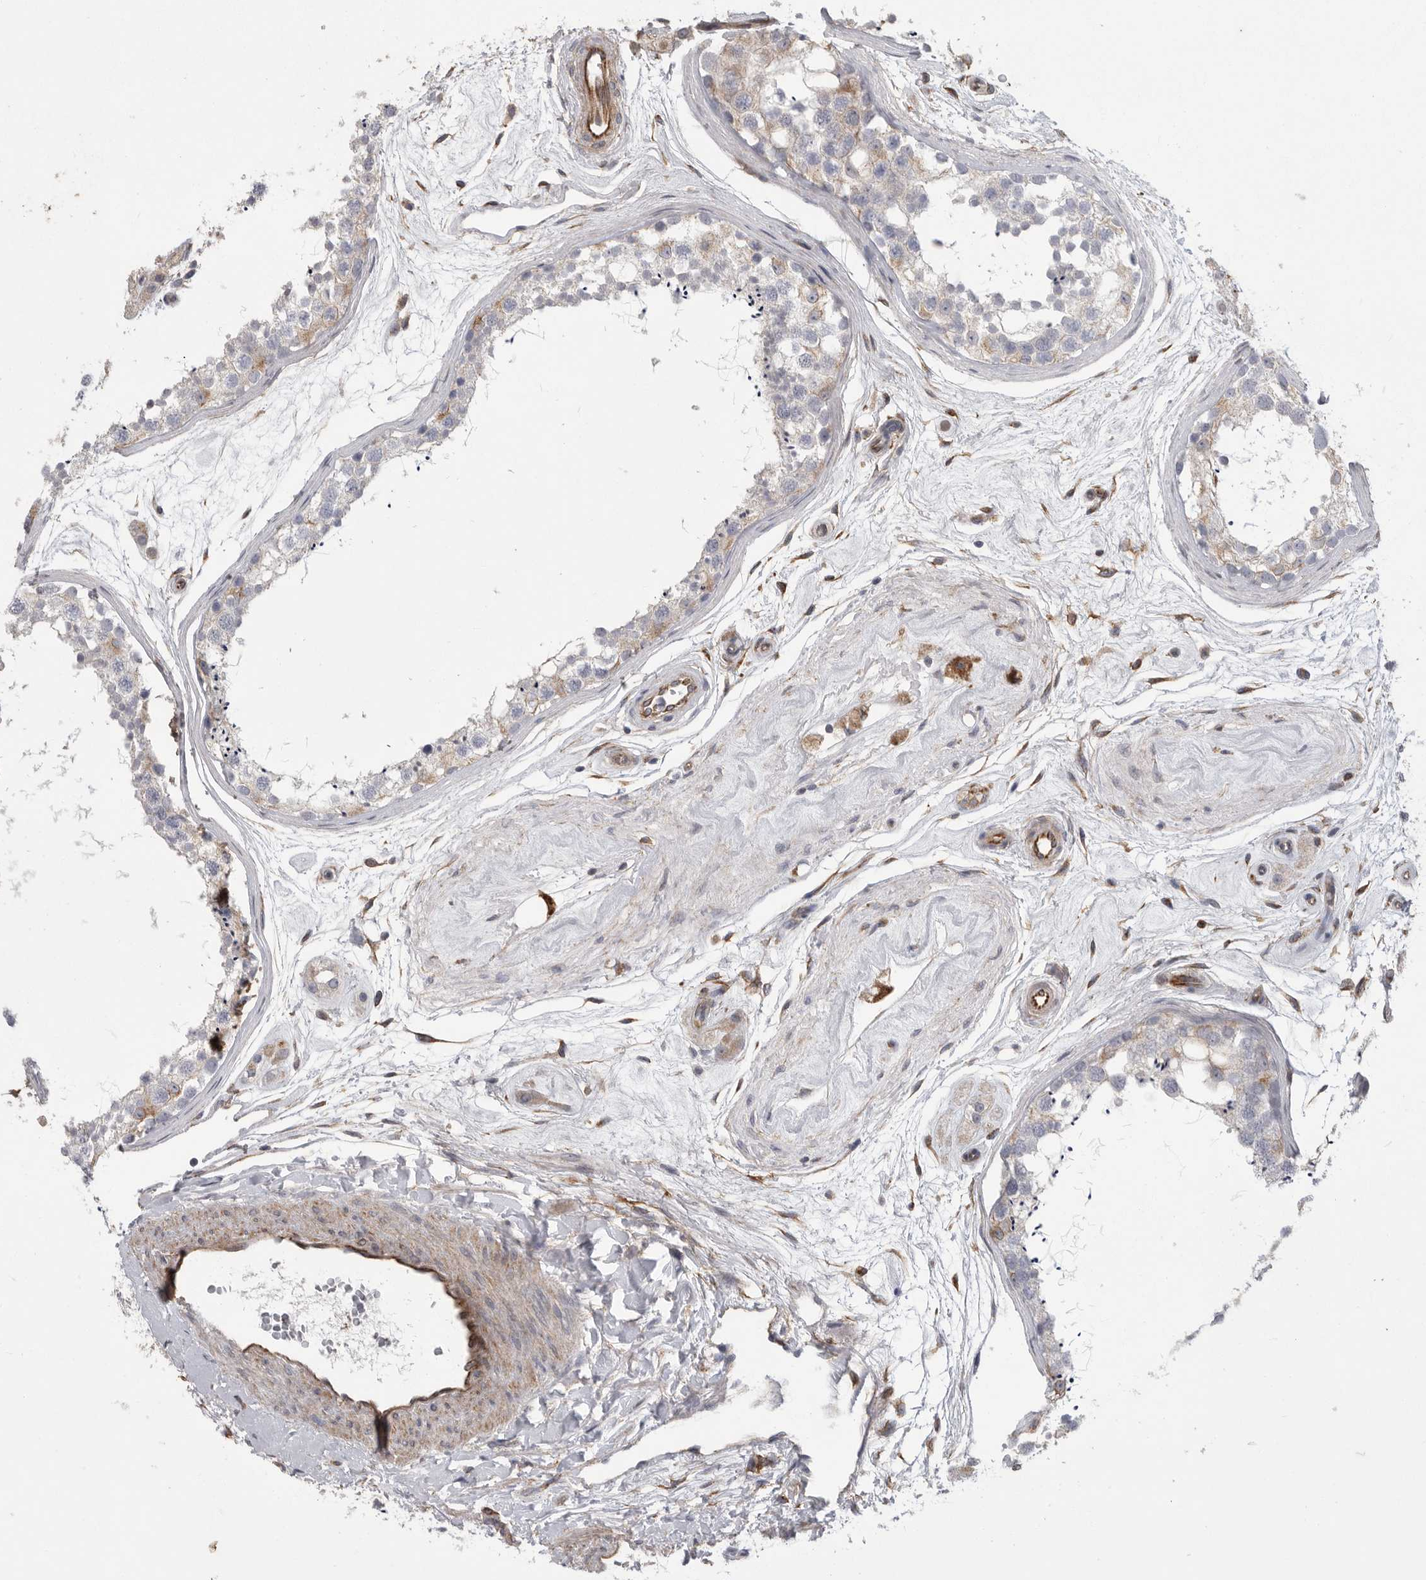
{"staining": {"intensity": "weak", "quantity": "<25%", "location": "cytoplasmic/membranous"}, "tissue": "testis", "cell_type": "Cells in seminiferous ducts", "image_type": "normal", "snomed": [{"axis": "morphology", "description": "Normal tissue, NOS"}, {"axis": "topography", "description": "Testis"}], "caption": "Cells in seminiferous ducts show no significant protein positivity in benign testis. (DAB IHC, high magnification).", "gene": "SIGLEC10", "patient": {"sex": "male", "age": 56}}